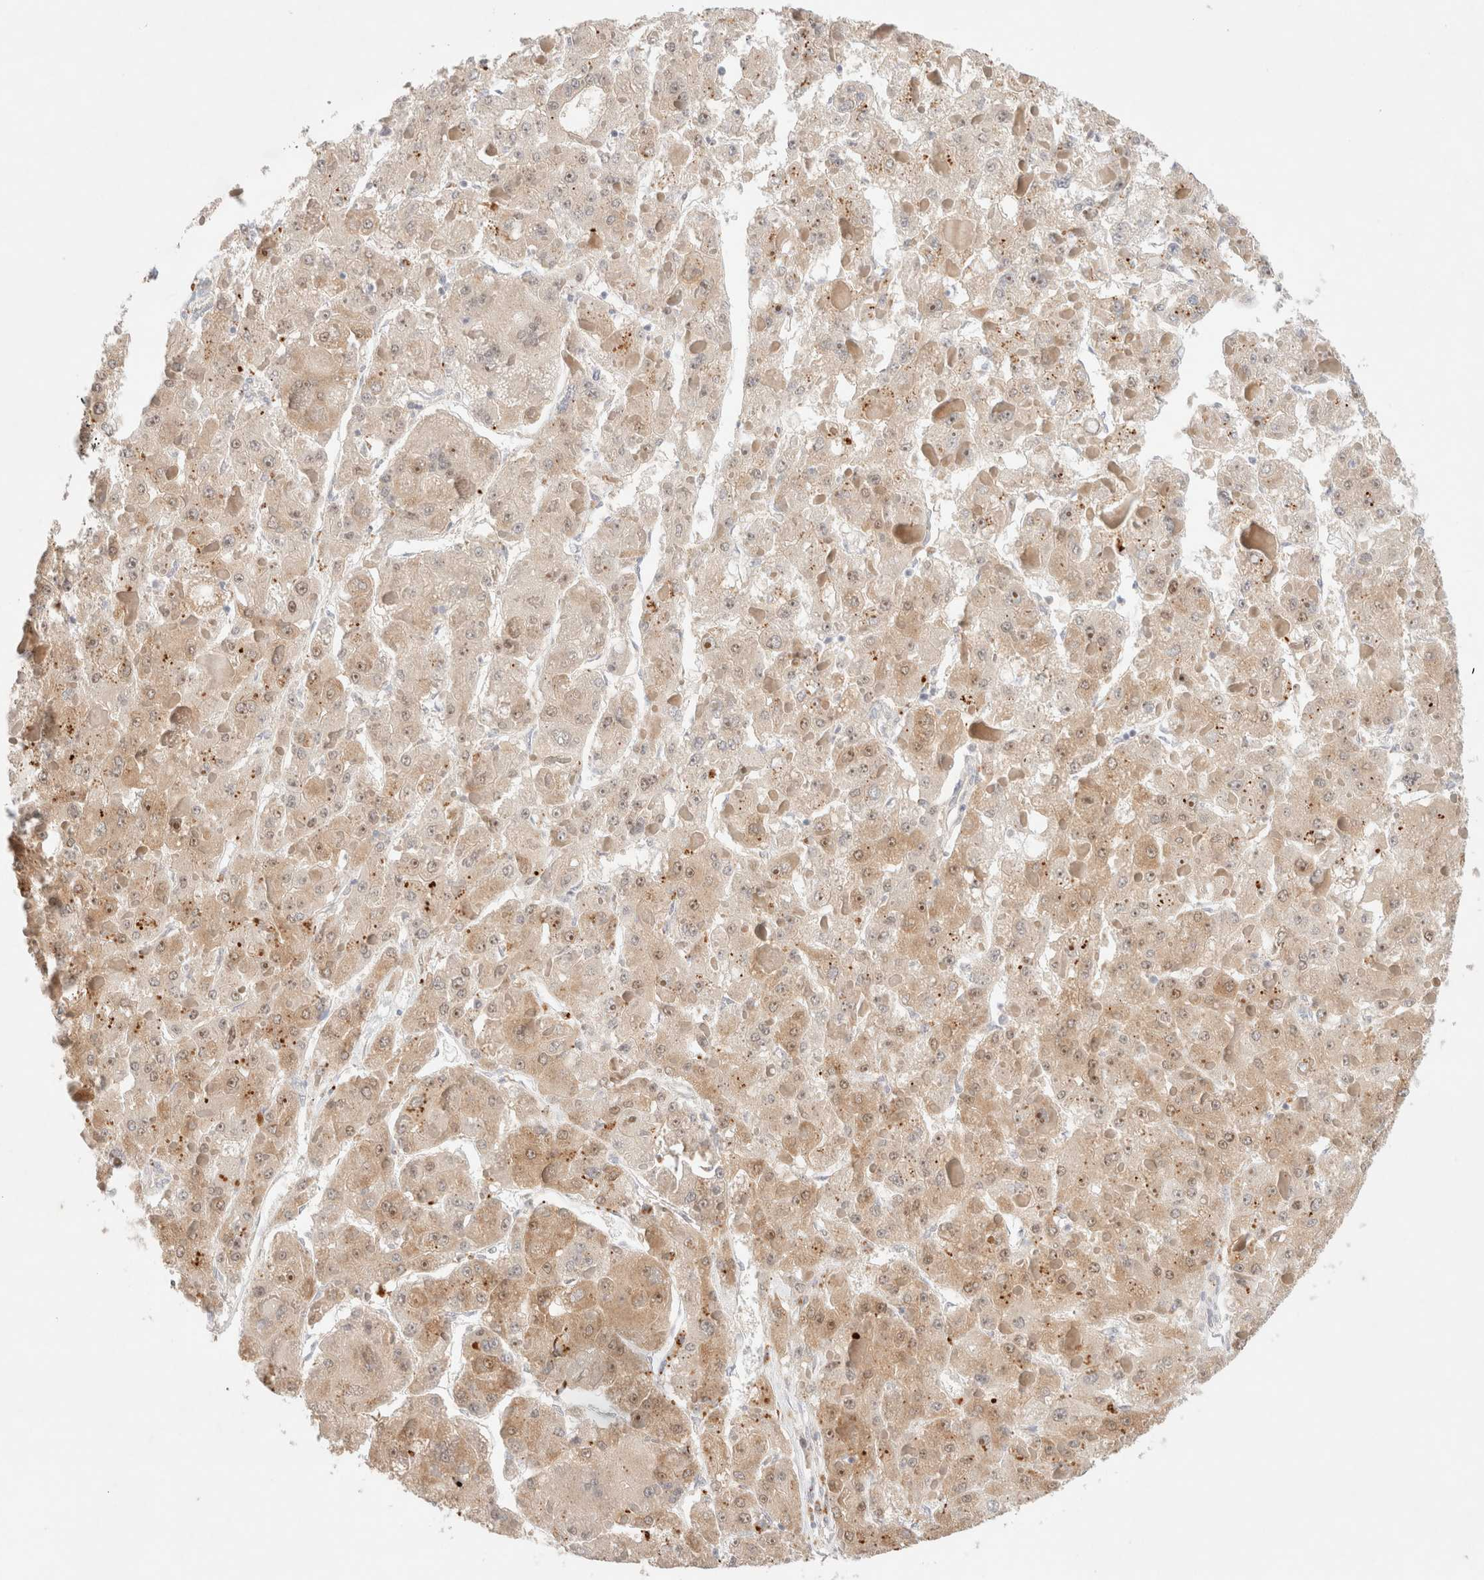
{"staining": {"intensity": "weak", "quantity": ">75%", "location": "cytoplasmic/membranous,nuclear"}, "tissue": "liver cancer", "cell_type": "Tumor cells", "image_type": "cancer", "snomed": [{"axis": "morphology", "description": "Carcinoma, Hepatocellular, NOS"}, {"axis": "topography", "description": "Liver"}], "caption": "Hepatocellular carcinoma (liver) stained for a protein reveals weak cytoplasmic/membranous and nuclear positivity in tumor cells.", "gene": "RRP15", "patient": {"sex": "female", "age": 73}}